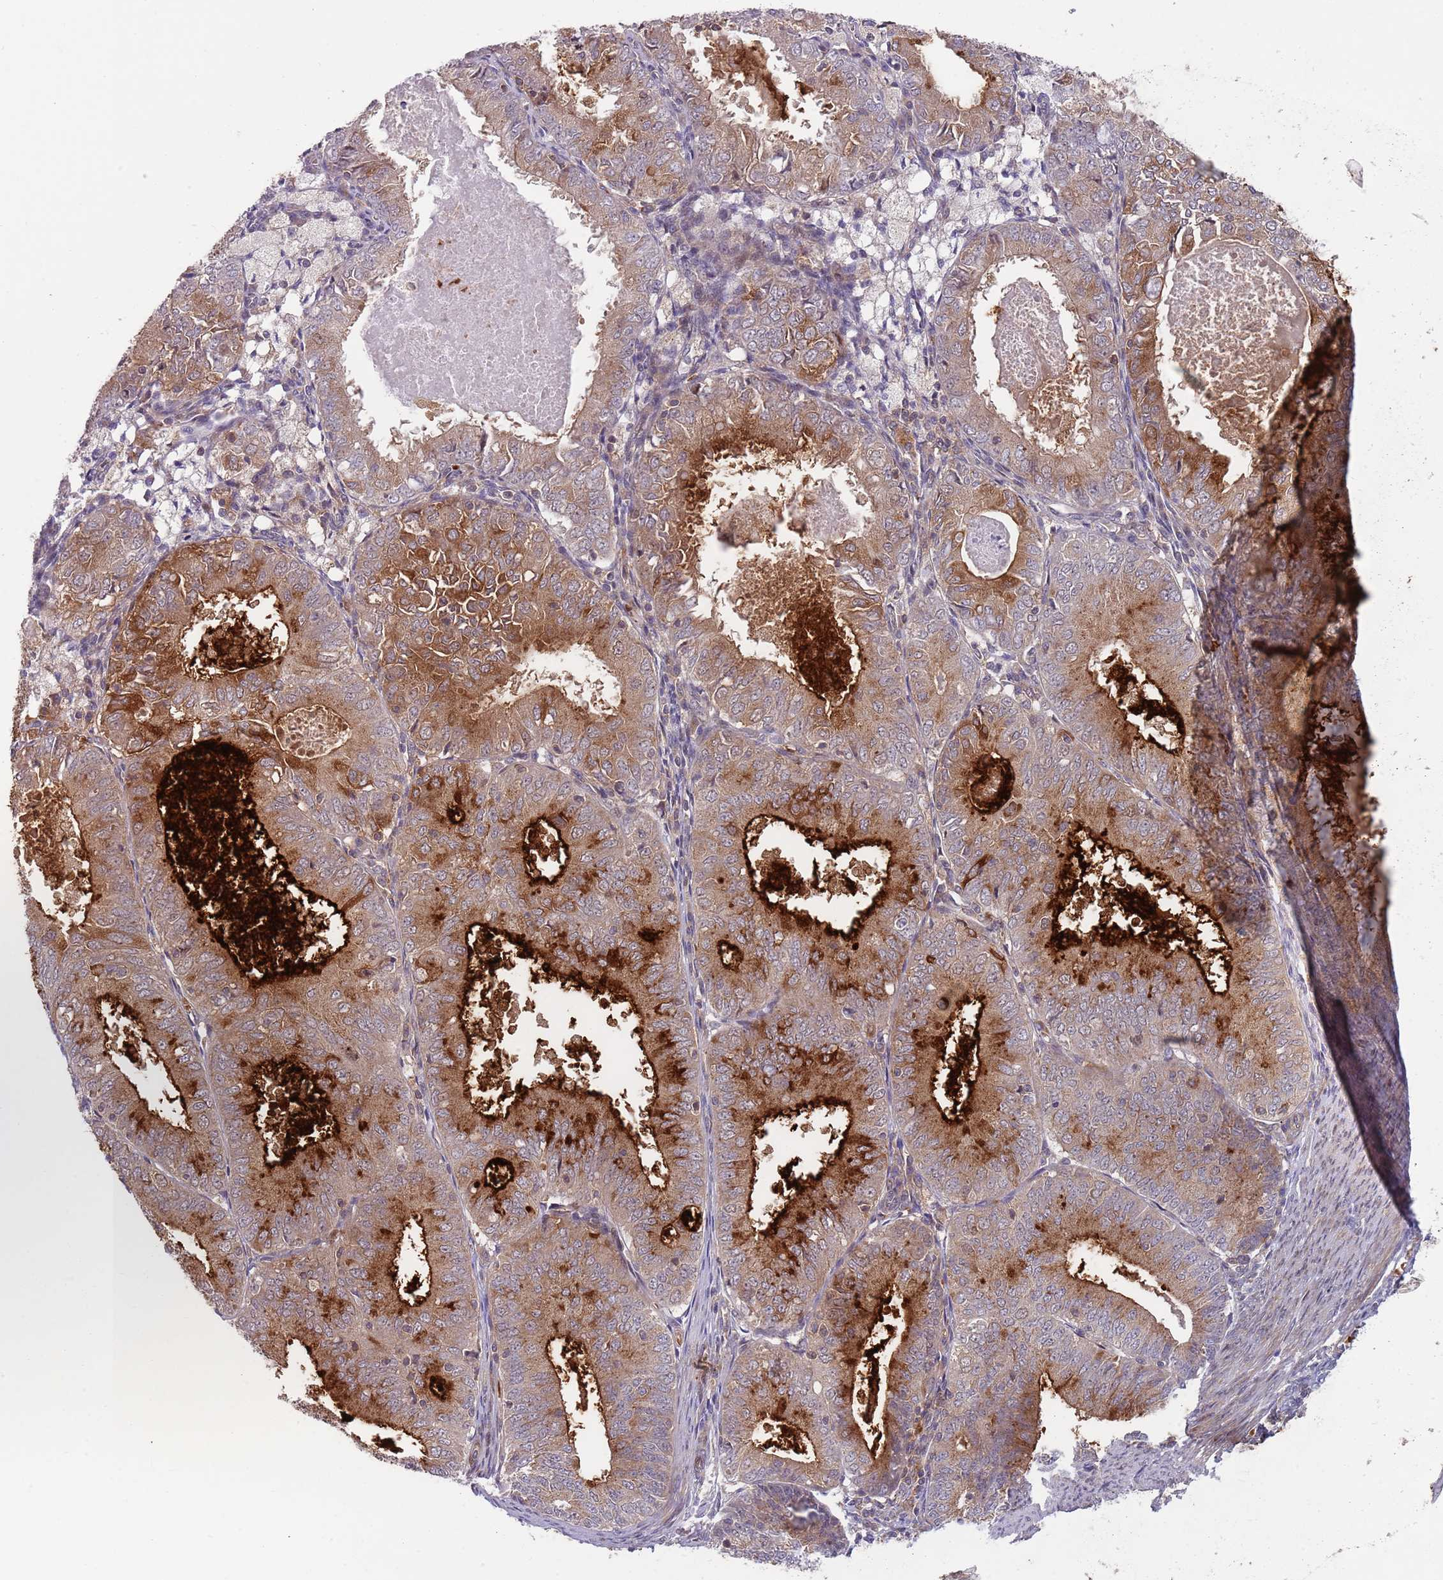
{"staining": {"intensity": "moderate", "quantity": "25%-75%", "location": "cytoplasmic/membranous,nuclear"}, "tissue": "endometrial cancer", "cell_type": "Tumor cells", "image_type": "cancer", "snomed": [{"axis": "morphology", "description": "Adenocarcinoma, NOS"}, {"axis": "topography", "description": "Endometrium"}], "caption": "IHC staining of endometrial cancer, which exhibits medium levels of moderate cytoplasmic/membranous and nuclear staining in about 25%-75% of tumor cells indicating moderate cytoplasmic/membranous and nuclear protein staining. The staining was performed using DAB (brown) for protein detection and nuclei were counterstained in hematoxylin (blue).", "gene": "GGA1", "patient": {"sex": "female", "age": 57}}